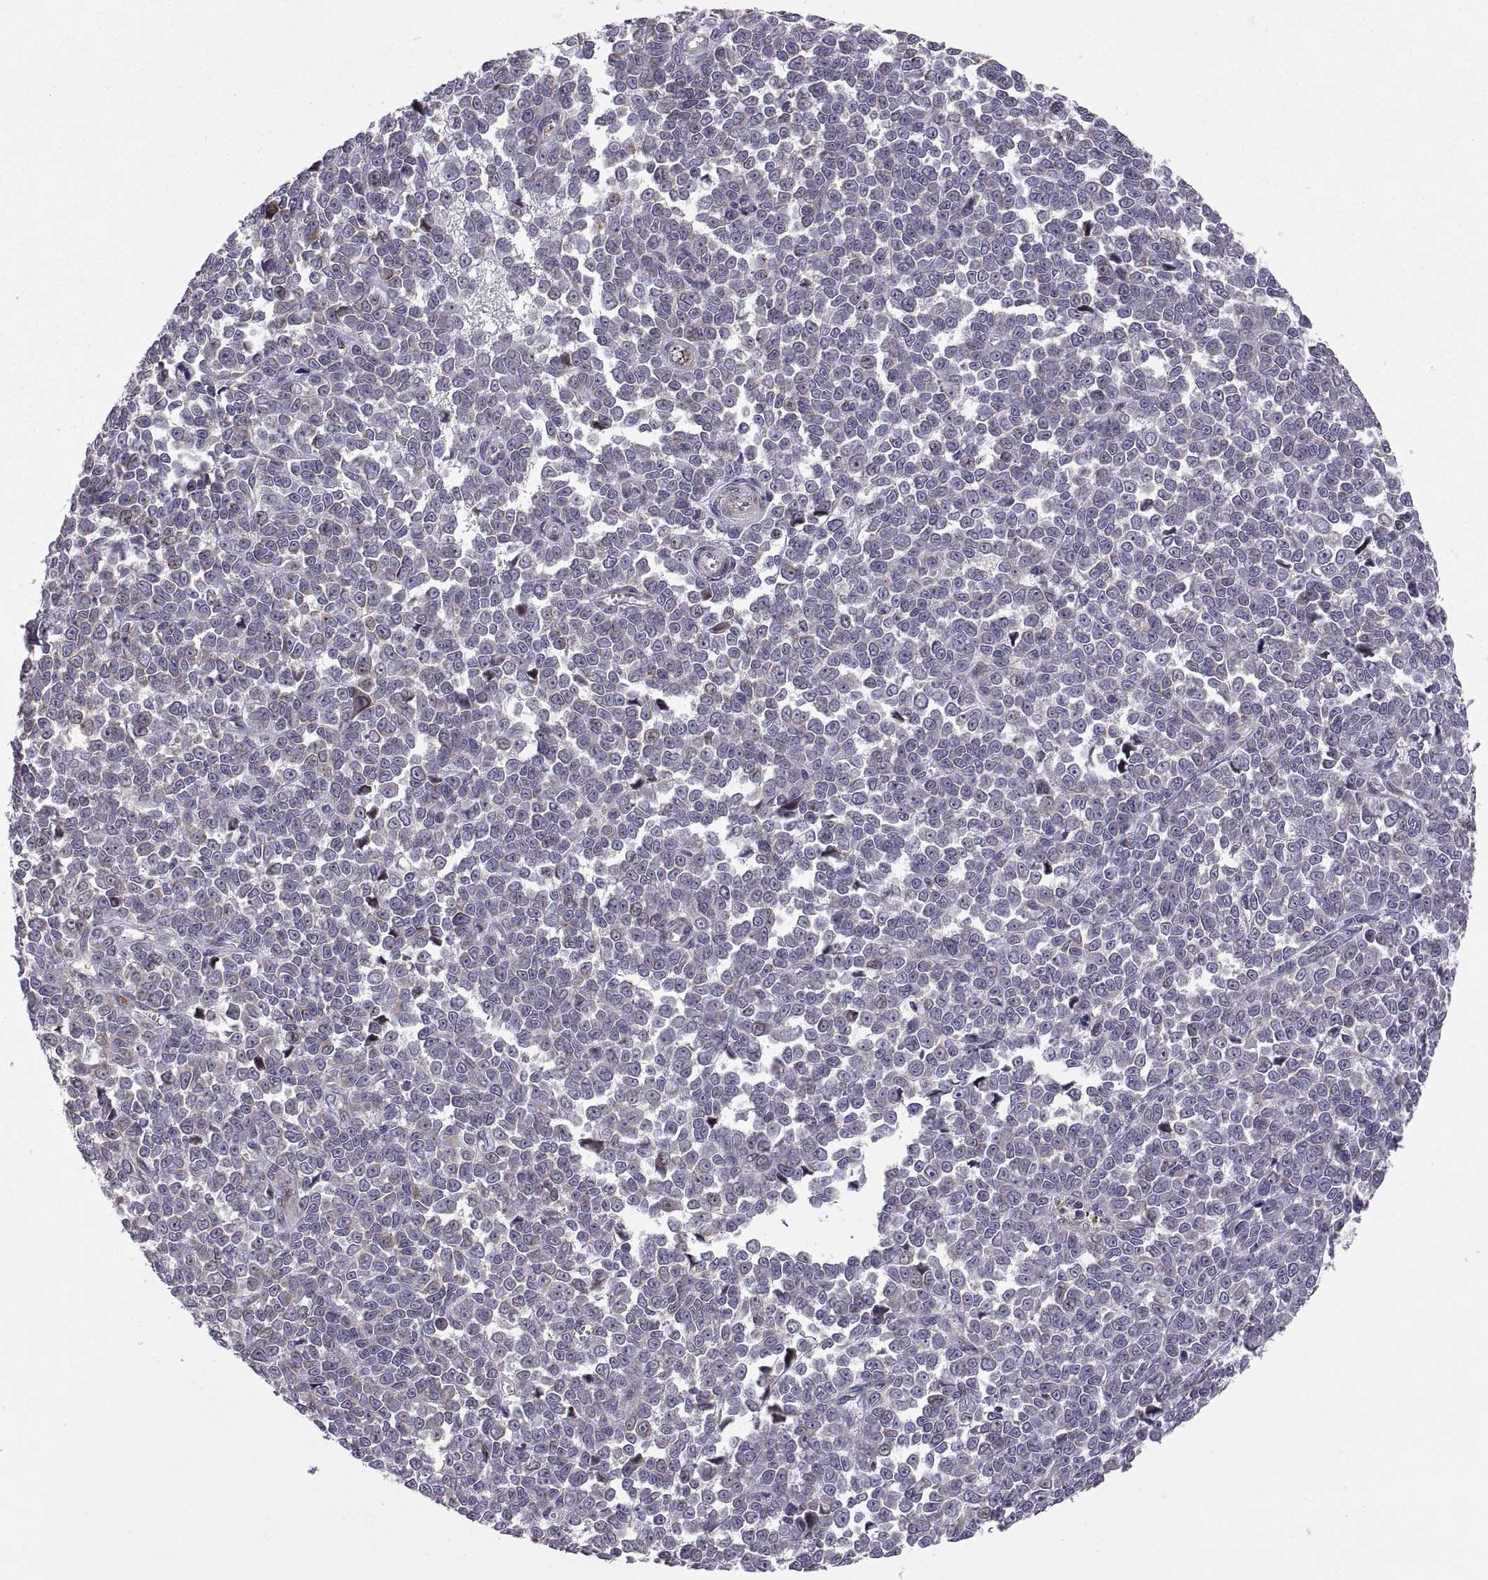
{"staining": {"intensity": "negative", "quantity": "none", "location": "none"}, "tissue": "melanoma", "cell_type": "Tumor cells", "image_type": "cancer", "snomed": [{"axis": "morphology", "description": "Malignant melanoma, NOS"}, {"axis": "topography", "description": "Skin"}], "caption": "This micrograph is of malignant melanoma stained with immunohistochemistry to label a protein in brown with the nuclei are counter-stained blue. There is no expression in tumor cells.", "gene": "TESC", "patient": {"sex": "female", "age": 95}}